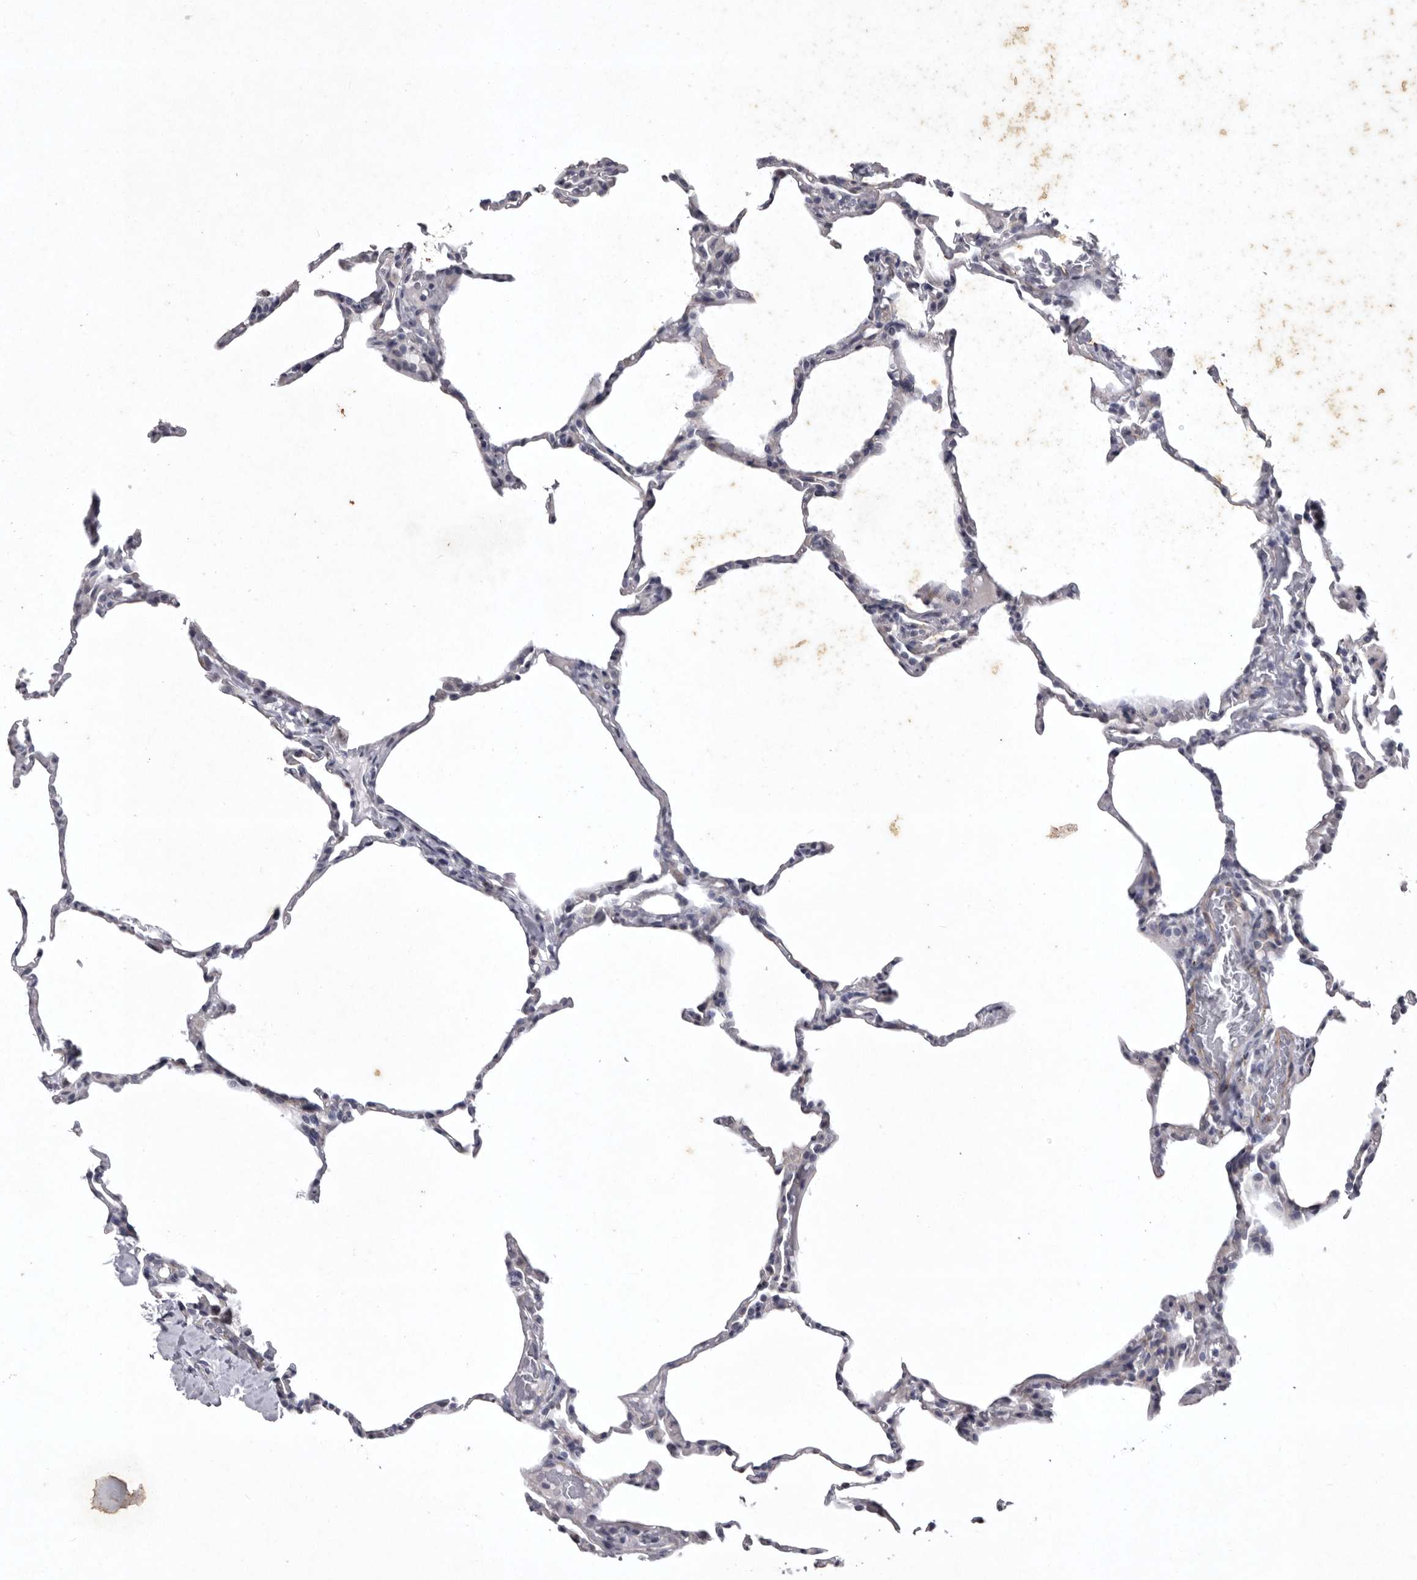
{"staining": {"intensity": "negative", "quantity": "none", "location": "none"}, "tissue": "lung", "cell_type": "Alveolar cells", "image_type": "normal", "snomed": [{"axis": "morphology", "description": "Normal tissue, NOS"}, {"axis": "topography", "description": "Lung"}], "caption": "Protein analysis of unremarkable lung reveals no significant expression in alveolar cells.", "gene": "NKAIN4", "patient": {"sex": "male", "age": 20}}